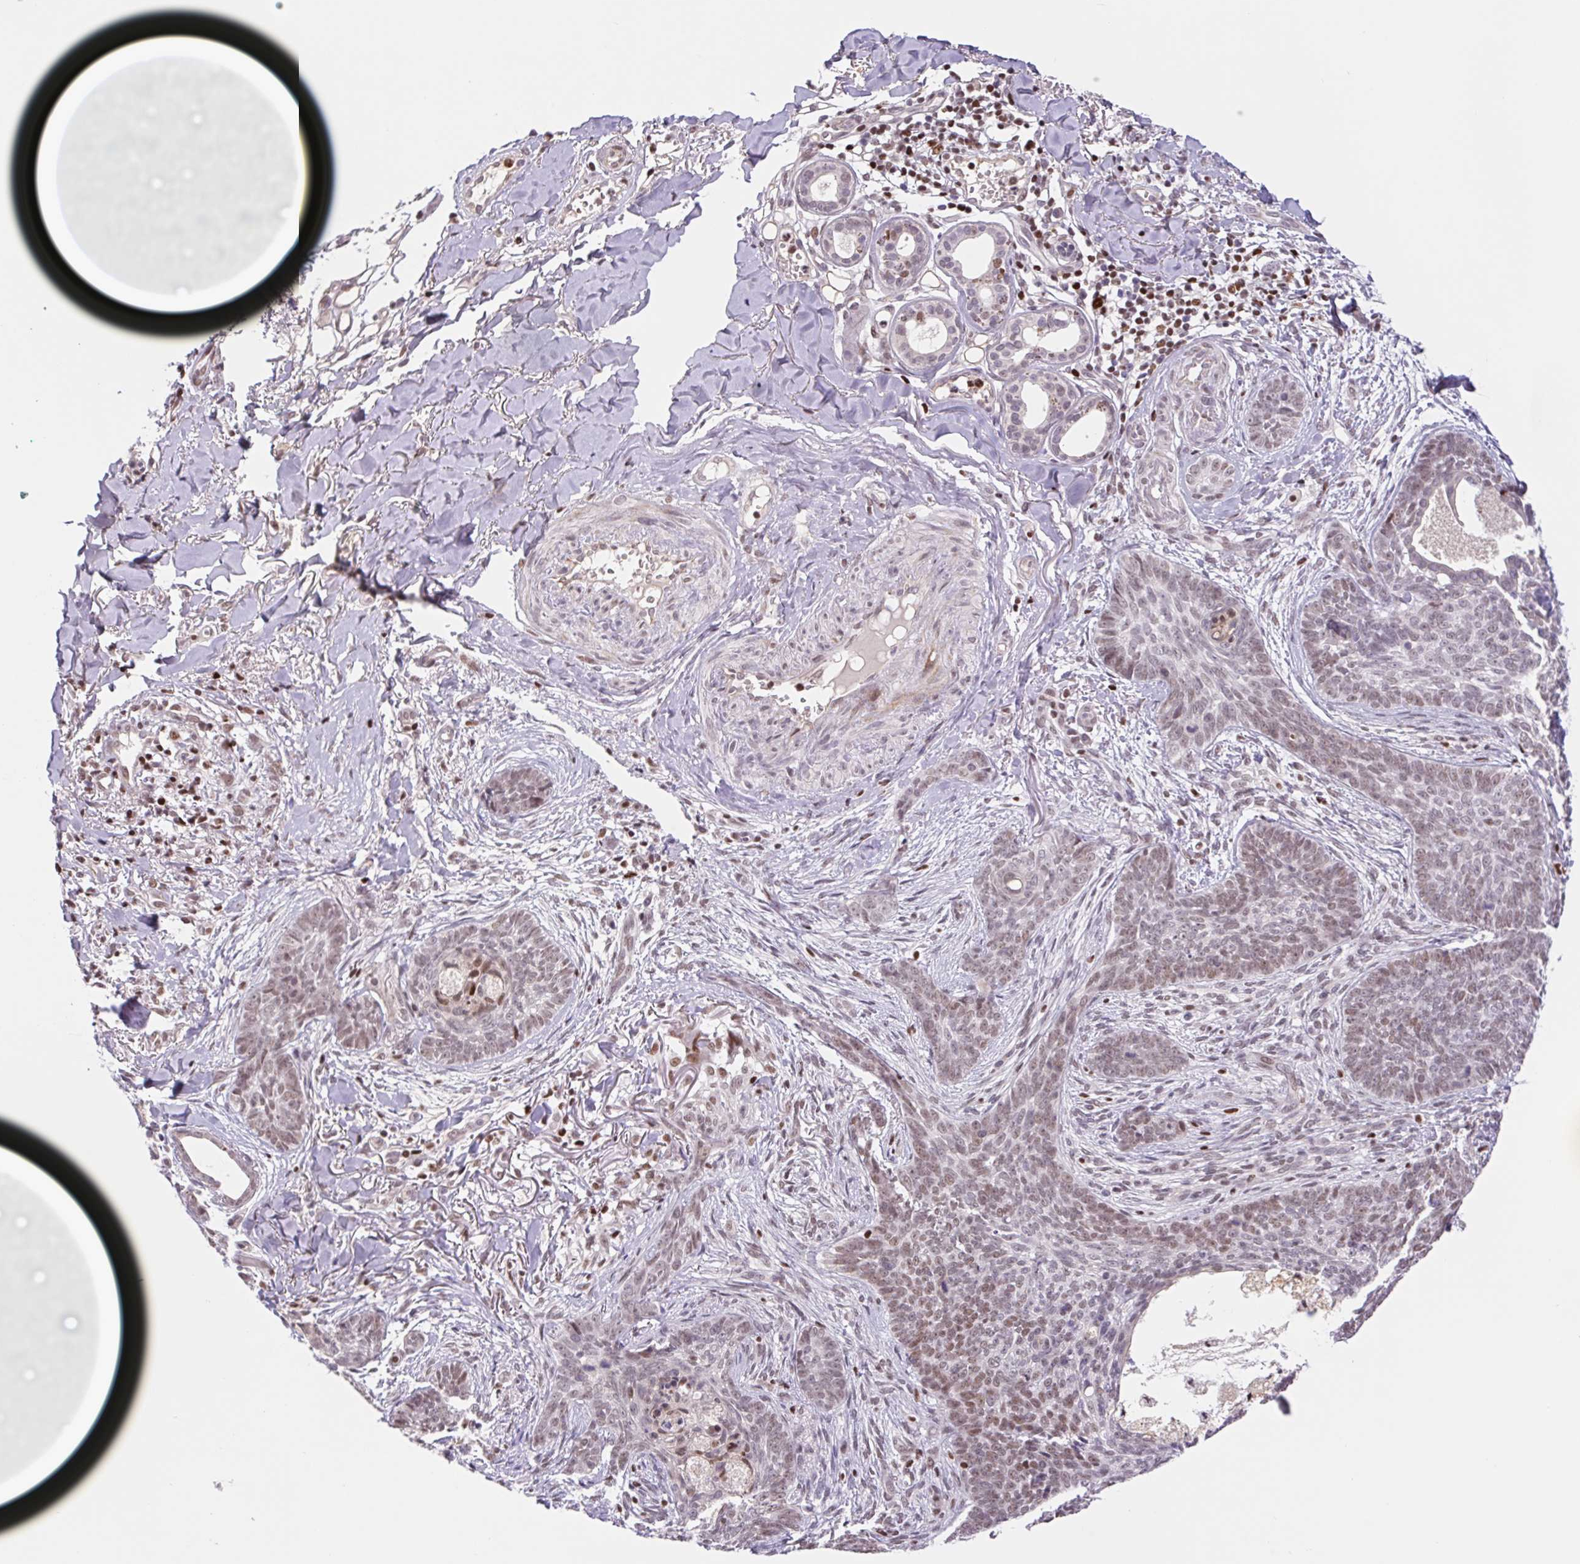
{"staining": {"intensity": "weak", "quantity": ">75%", "location": "nuclear"}, "tissue": "skin cancer", "cell_type": "Tumor cells", "image_type": "cancer", "snomed": [{"axis": "morphology", "description": "Basal cell carcinoma"}, {"axis": "topography", "description": "Skin"}, {"axis": "topography", "description": "Skin of face"}], "caption": "Human skin cancer (basal cell carcinoma) stained for a protein (brown) reveals weak nuclear positive expression in about >75% of tumor cells.", "gene": "TRERF1", "patient": {"sex": "male", "age": 88}}